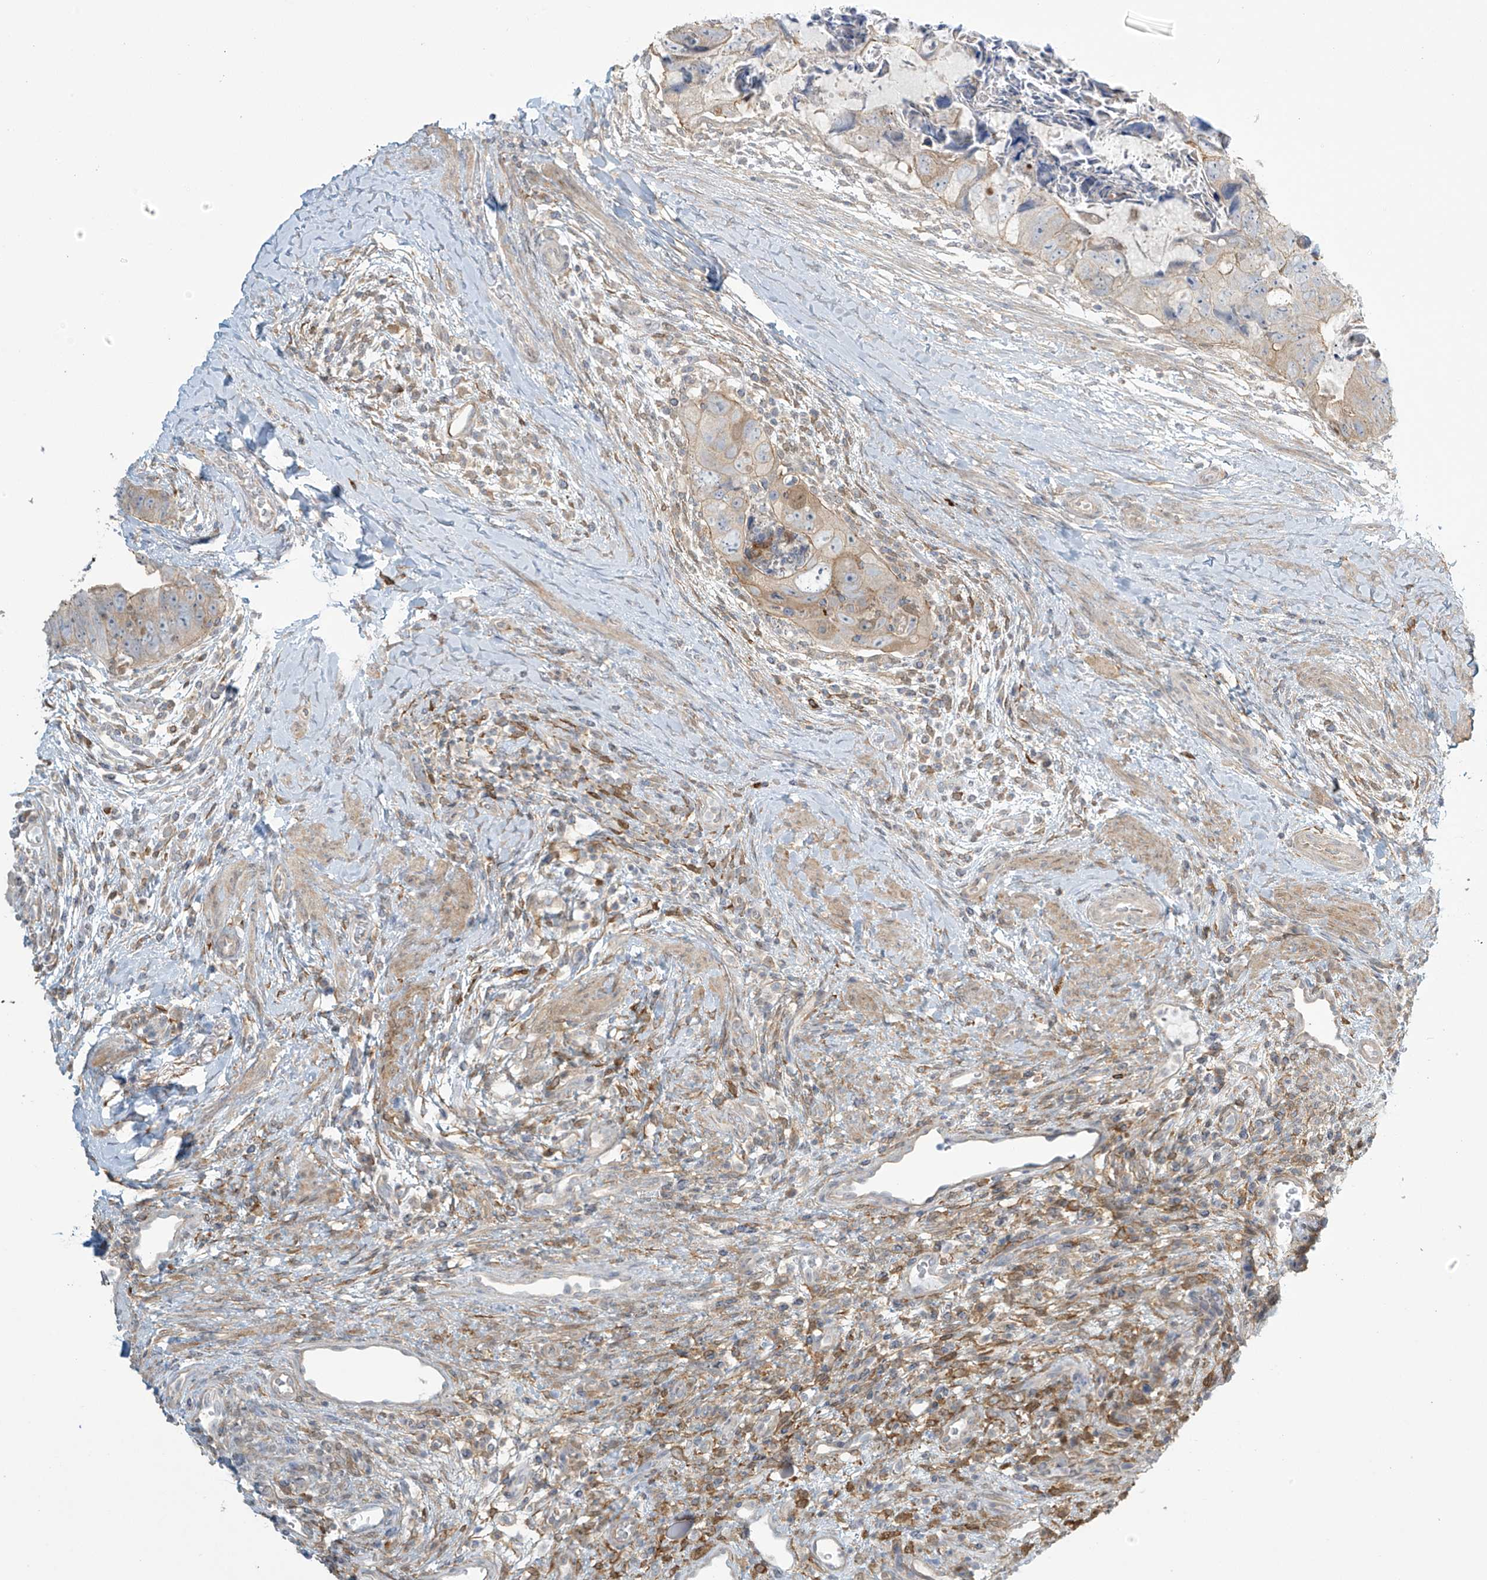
{"staining": {"intensity": "weak", "quantity": "<25%", "location": "cytoplasmic/membranous"}, "tissue": "colorectal cancer", "cell_type": "Tumor cells", "image_type": "cancer", "snomed": [{"axis": "morphology", "description": "Adenocarcinoma, NOS"}, {"axis": "topography", "description": "Rectum"}], "caption": "Tumor cells show no significant protein positivity in adenocarcinoma (colorectal).", "gene": "TAGAP", "patient": {"sex": "male", "age": 59}}